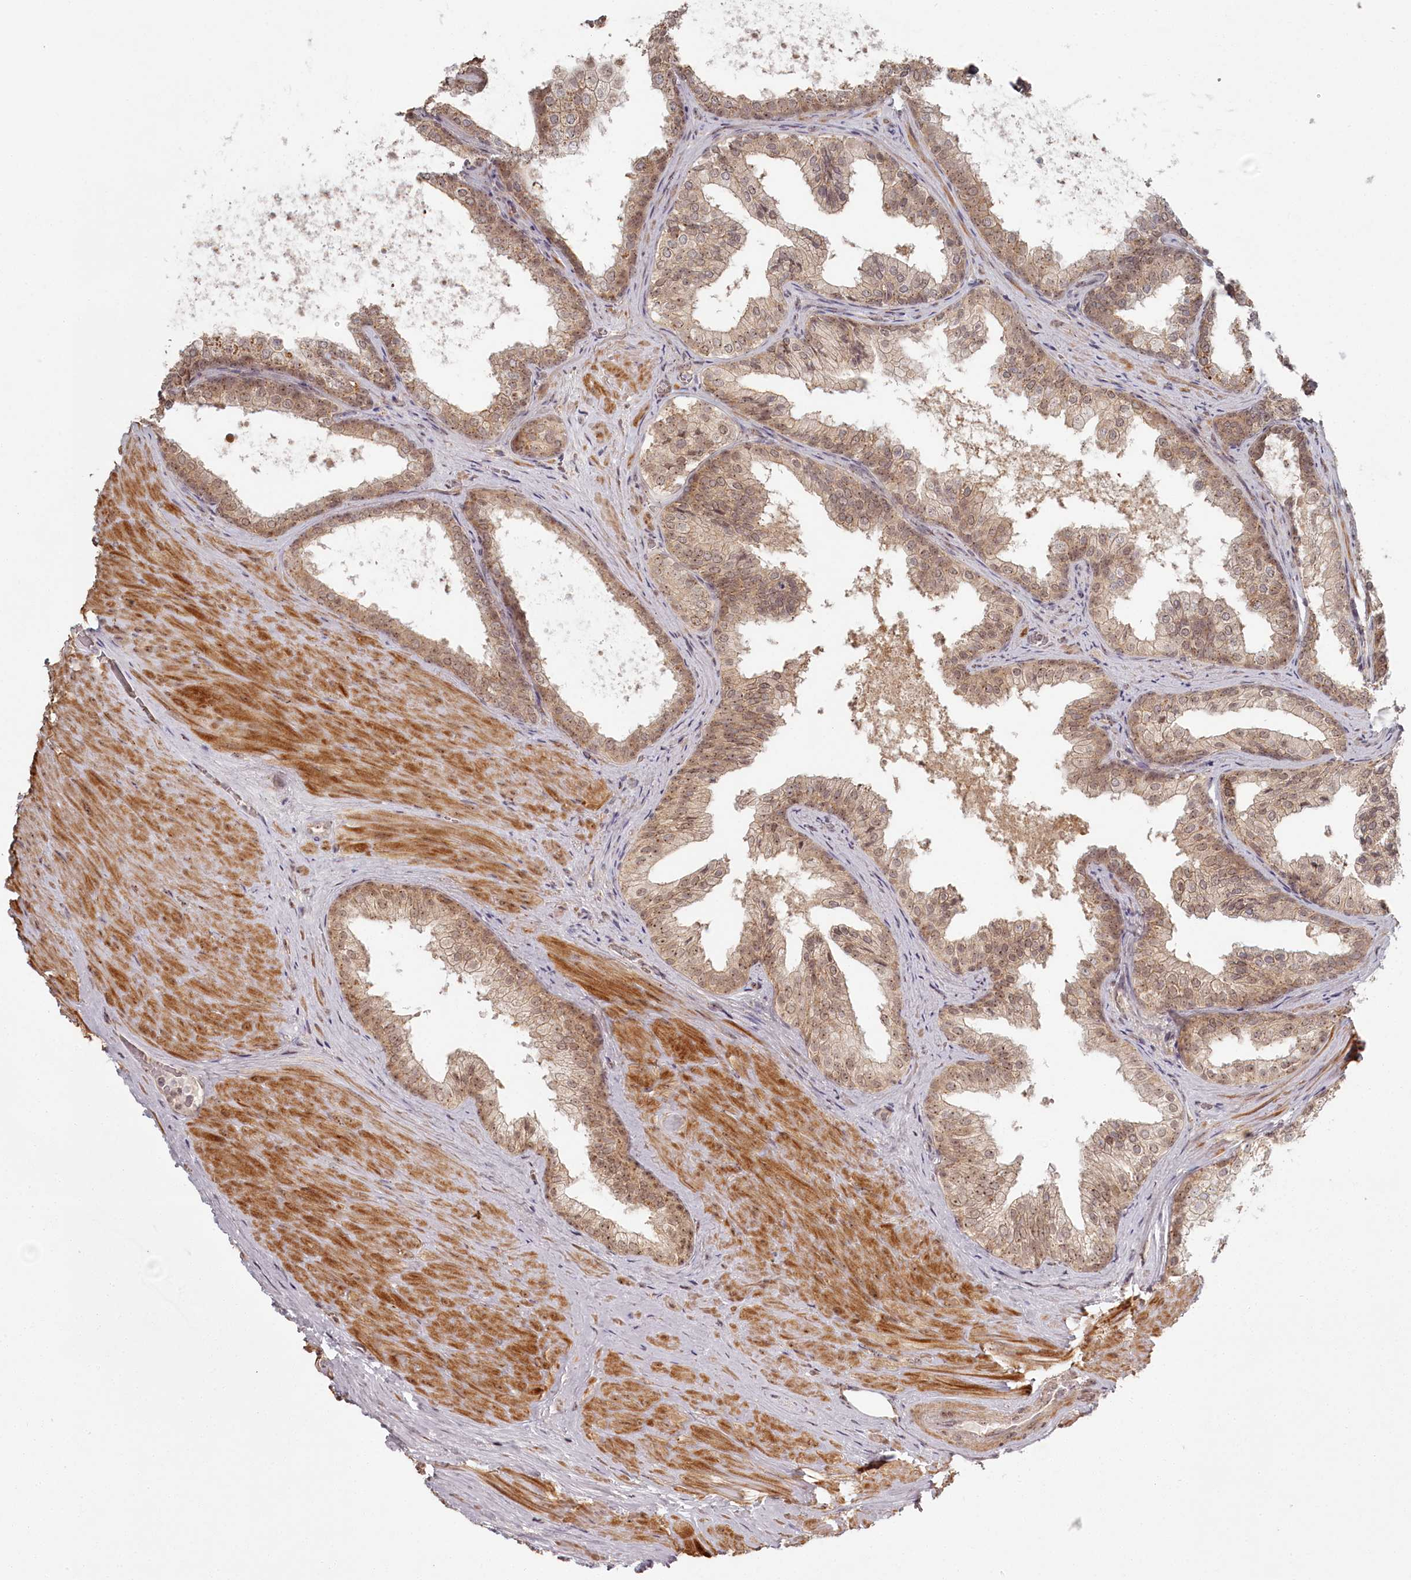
{"staining": {"intensity": "weak", "quantity": ">75%", "location": "cytoplasmic/membranous,nuclear"}, "tissue": "prostate cancer", "cell_type": "Tumor cells", "image_type": "cancer", "snomed": [{"axis": "morphology", "description": "Adenocarcinoma, High grade"}, {"axis": "topography", "description": "Prostate"}], "caption": "Weak cytoplasmic/membranous and nuclear staining is appreciated in about >75% of tumor cells in prostate cancer (high-grade adenocarcinoma).", "gene": "EXOSC1", "patient": {"sex": "male", "age": 65}}